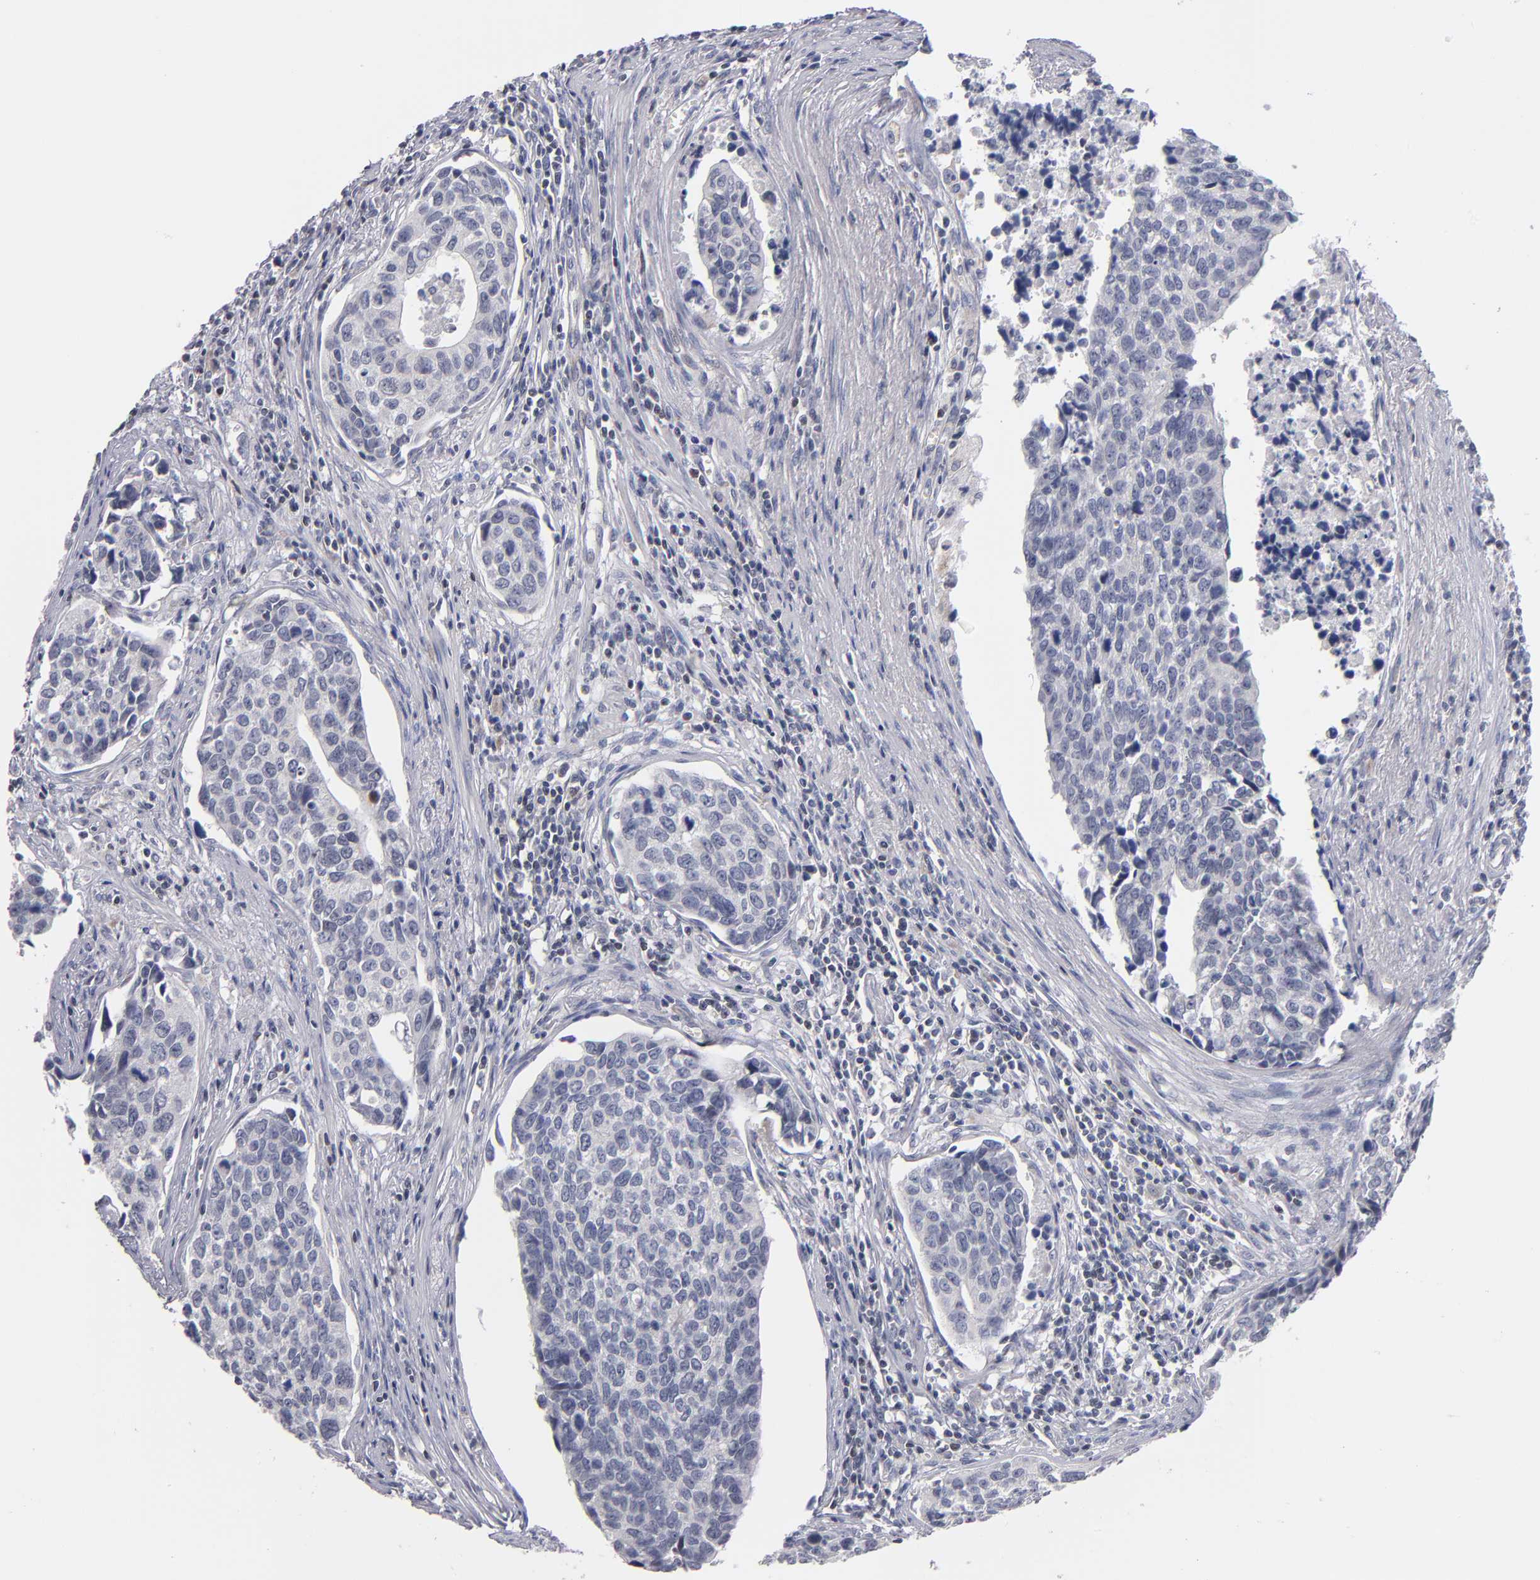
{"staining": {"intensity": "negative", "quantity": "none", "location": "none"}, "tissue": "urothelial cancer", "cell_type": "Tumor cells", "image_type": "cancer", "snomed": [{"axis": "morphology", "description": "Urothelial carcinoma, High grade"}, {"axis": "topography", "description": "Urinary bladder"}], "caption": "This is an immunohistochemistry (IHC) image of human high-grade urothelial carcinoma. There is no staining in tumor cells.", "gene": "ODF2", "patient": {"sex": "male", "age": 81}}